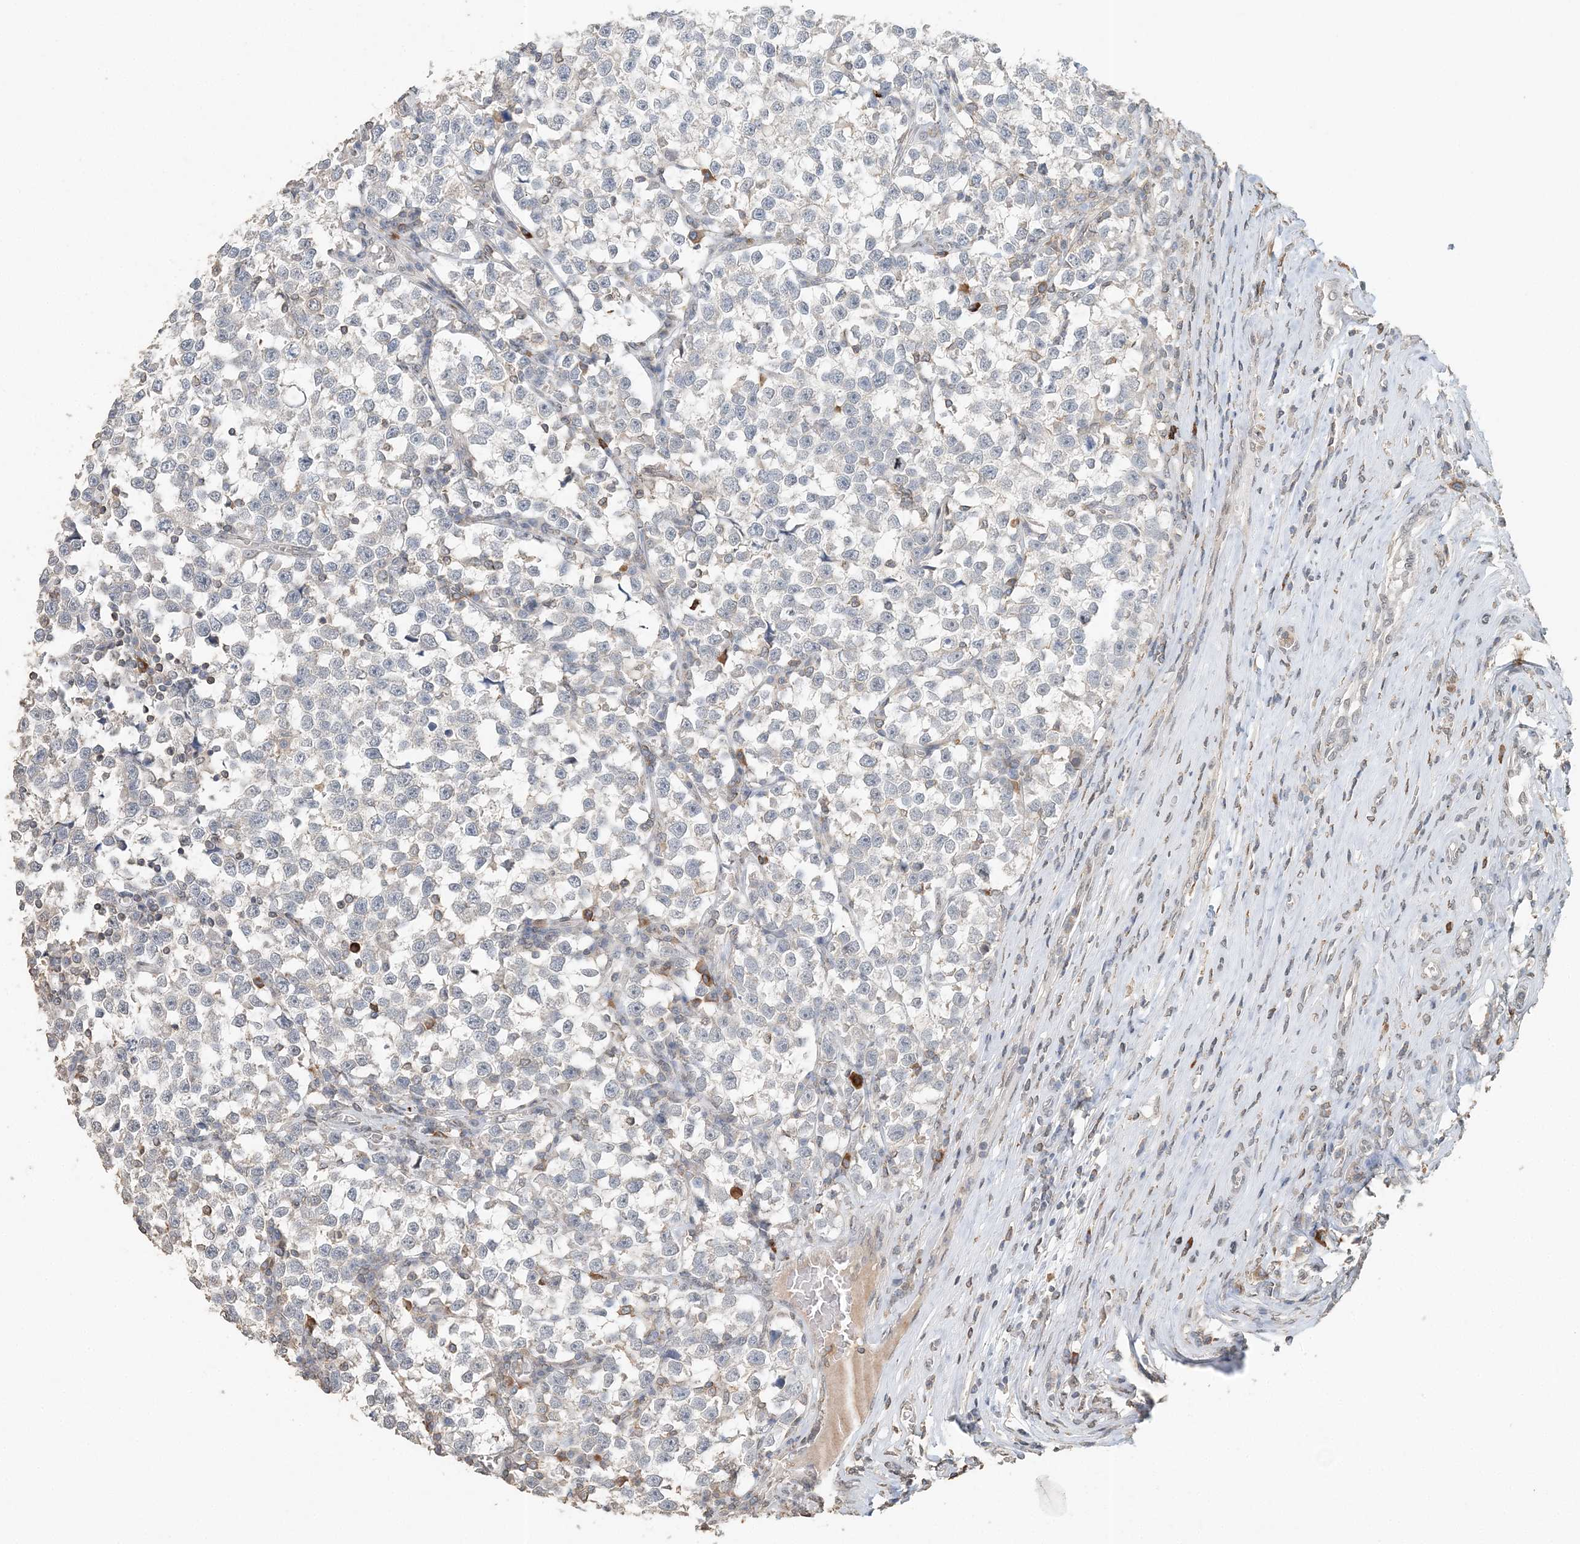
{"staining": {"intensity": "negative", "quantity": "none", "location": "none"}, "tissue": "testis cancer", "cell_type": "Tumor cells", "image_type": "cancer", "snomed": [{"axis": "morphology", "description": "Normal tissue, NOS"}, {"axis": "morphology", "description": "Seminoma, NOS"}, {"axis": "topography", "description": "Testis"}], "caption": "Immunohistochemical staining of testis cancer exhibits no significant expression in tumor cells.", "gene": "FAM110A", "patient": {"sex": "male", "age": 43}}